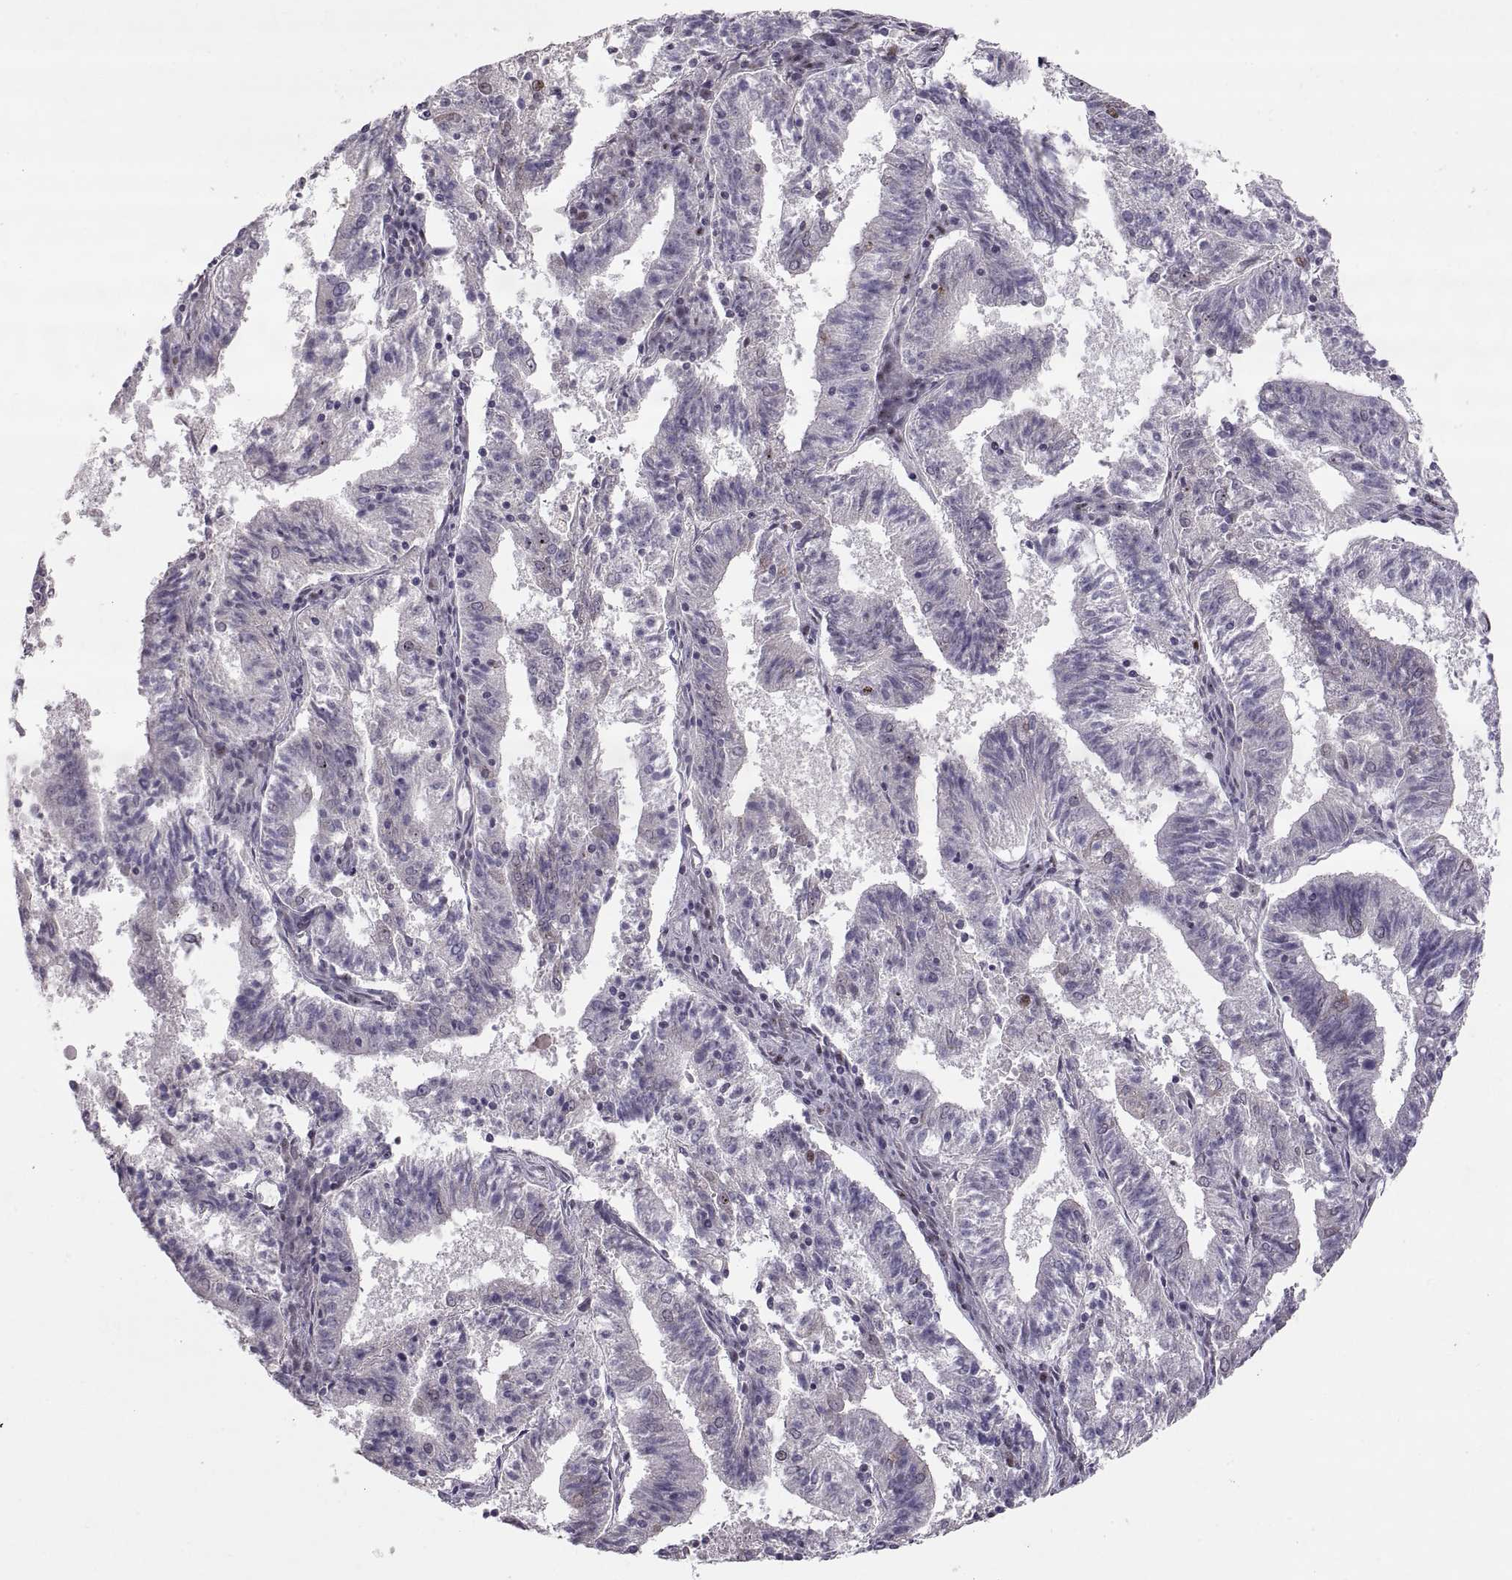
{"staining": {"intensity": "negative", "quantity": "none", "location": "none"}, "tissue": "endometrial cancer", "cell_type": "Tumor cells", "image_type": "cancer", "snomed": [{"axis": "morphology", "description": "Adenocarcinoma, NOS"}, {"axis": "topography", "description": "Endometrium"}], "caption": "Endometrial adenocarcinoma was stained to show a protein in brown. There is no significant staining in tumor cells. (DAB IHC visualized using brightfield microscopy, high magnification).", "gene": "SNAI1", "patient": {"sex": "female", "age": 82}}